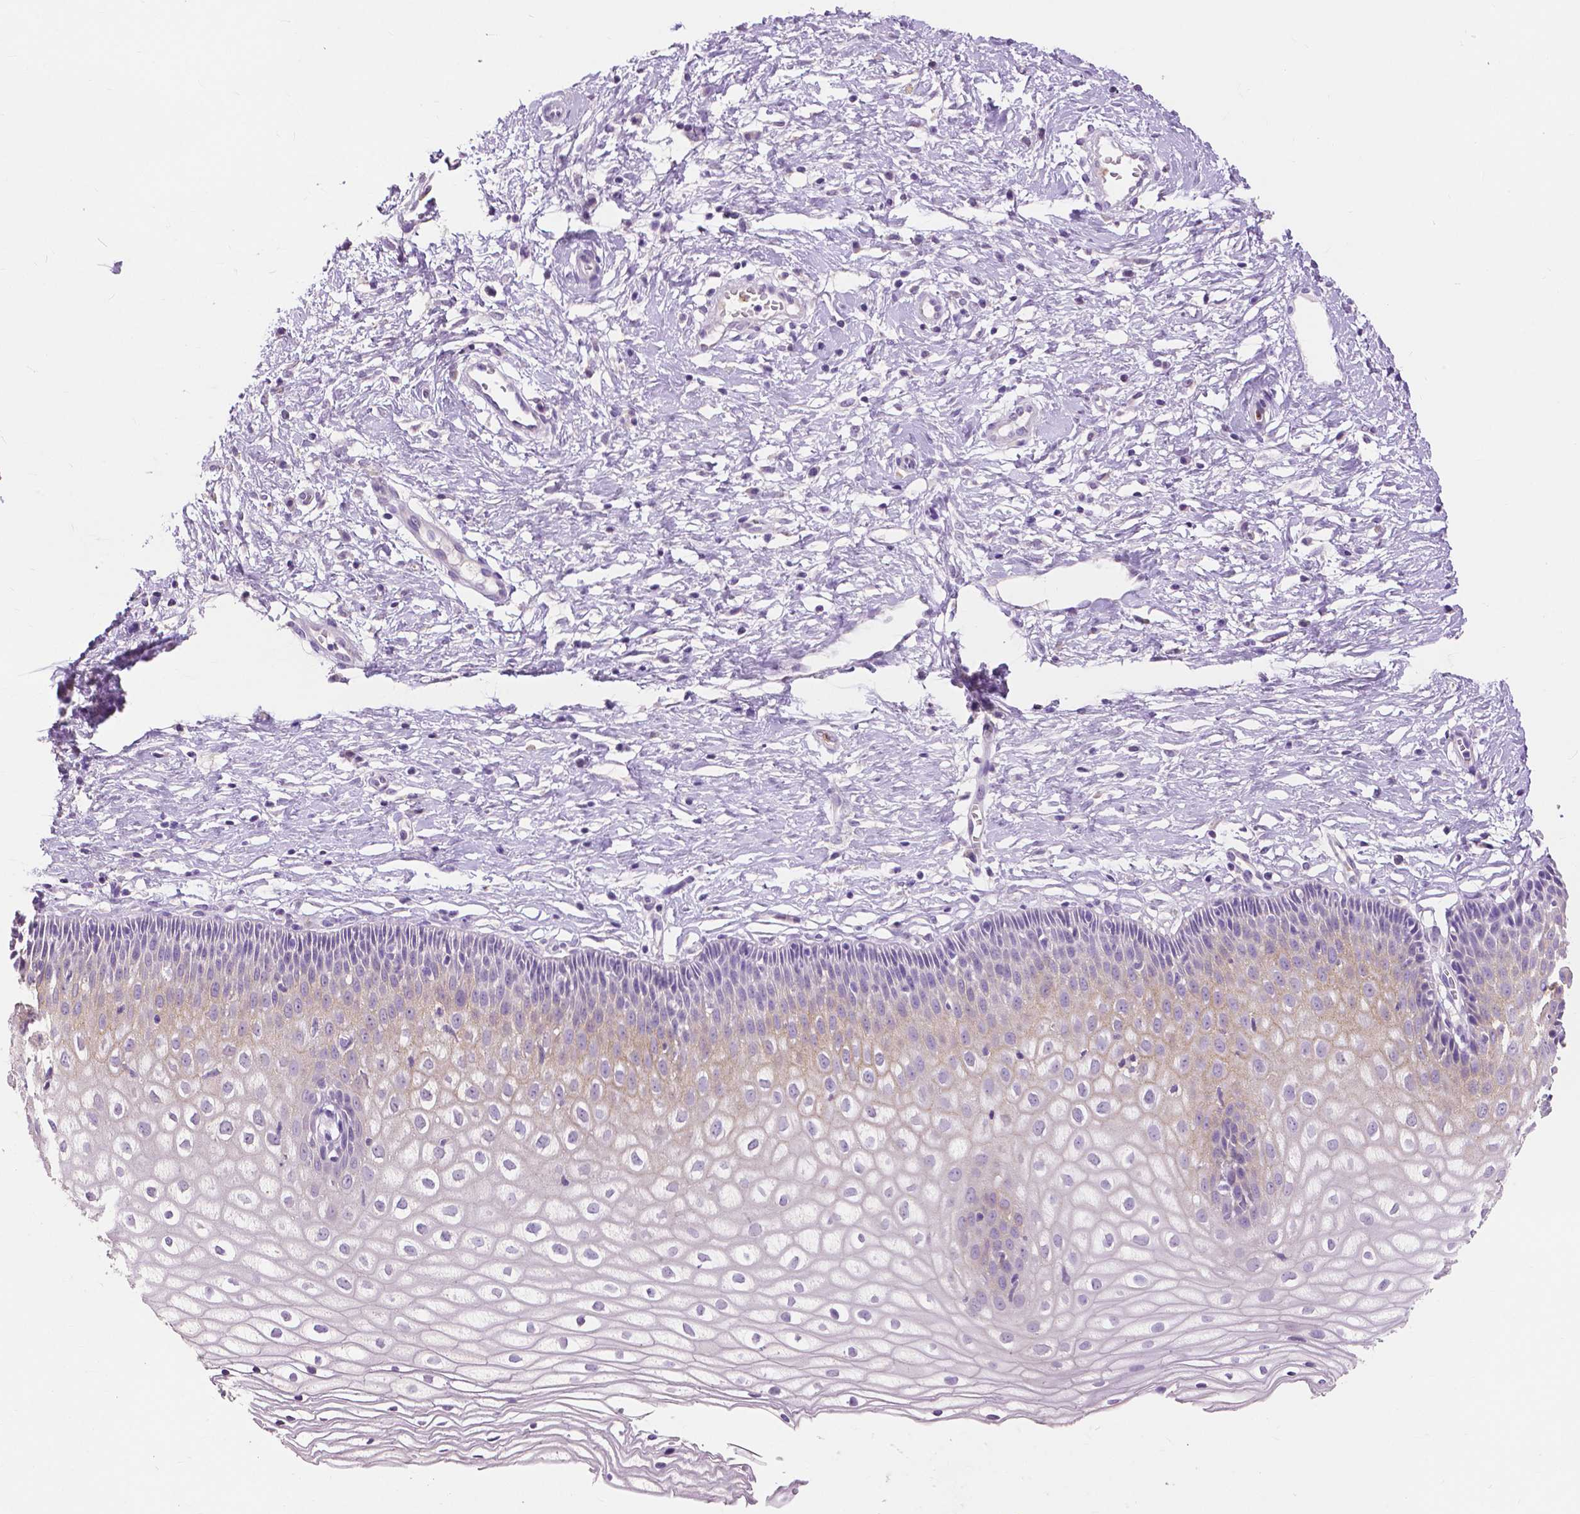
{"staining": {"intensity": "negative", "quantity": "none", "location": "none"}, "tissue": "cervix", "cell_type": "Glandular cells", "image_type": "normal", "snomed": [{"axis": "morphology", "description": "Normal tissue, NOS"}, {"axis": "topography", "description": "Cervix"}], "caption": "Glandular cells are negative for protein expression in unremarkable human cervix. The staining is performed using DAB (3,3'-diaminobenzidine) brown chromogen with nuclei counter-stained in using hematoxylin.", "gene": "CXCR2", "patient": {"sex": "female", "age": 36}}